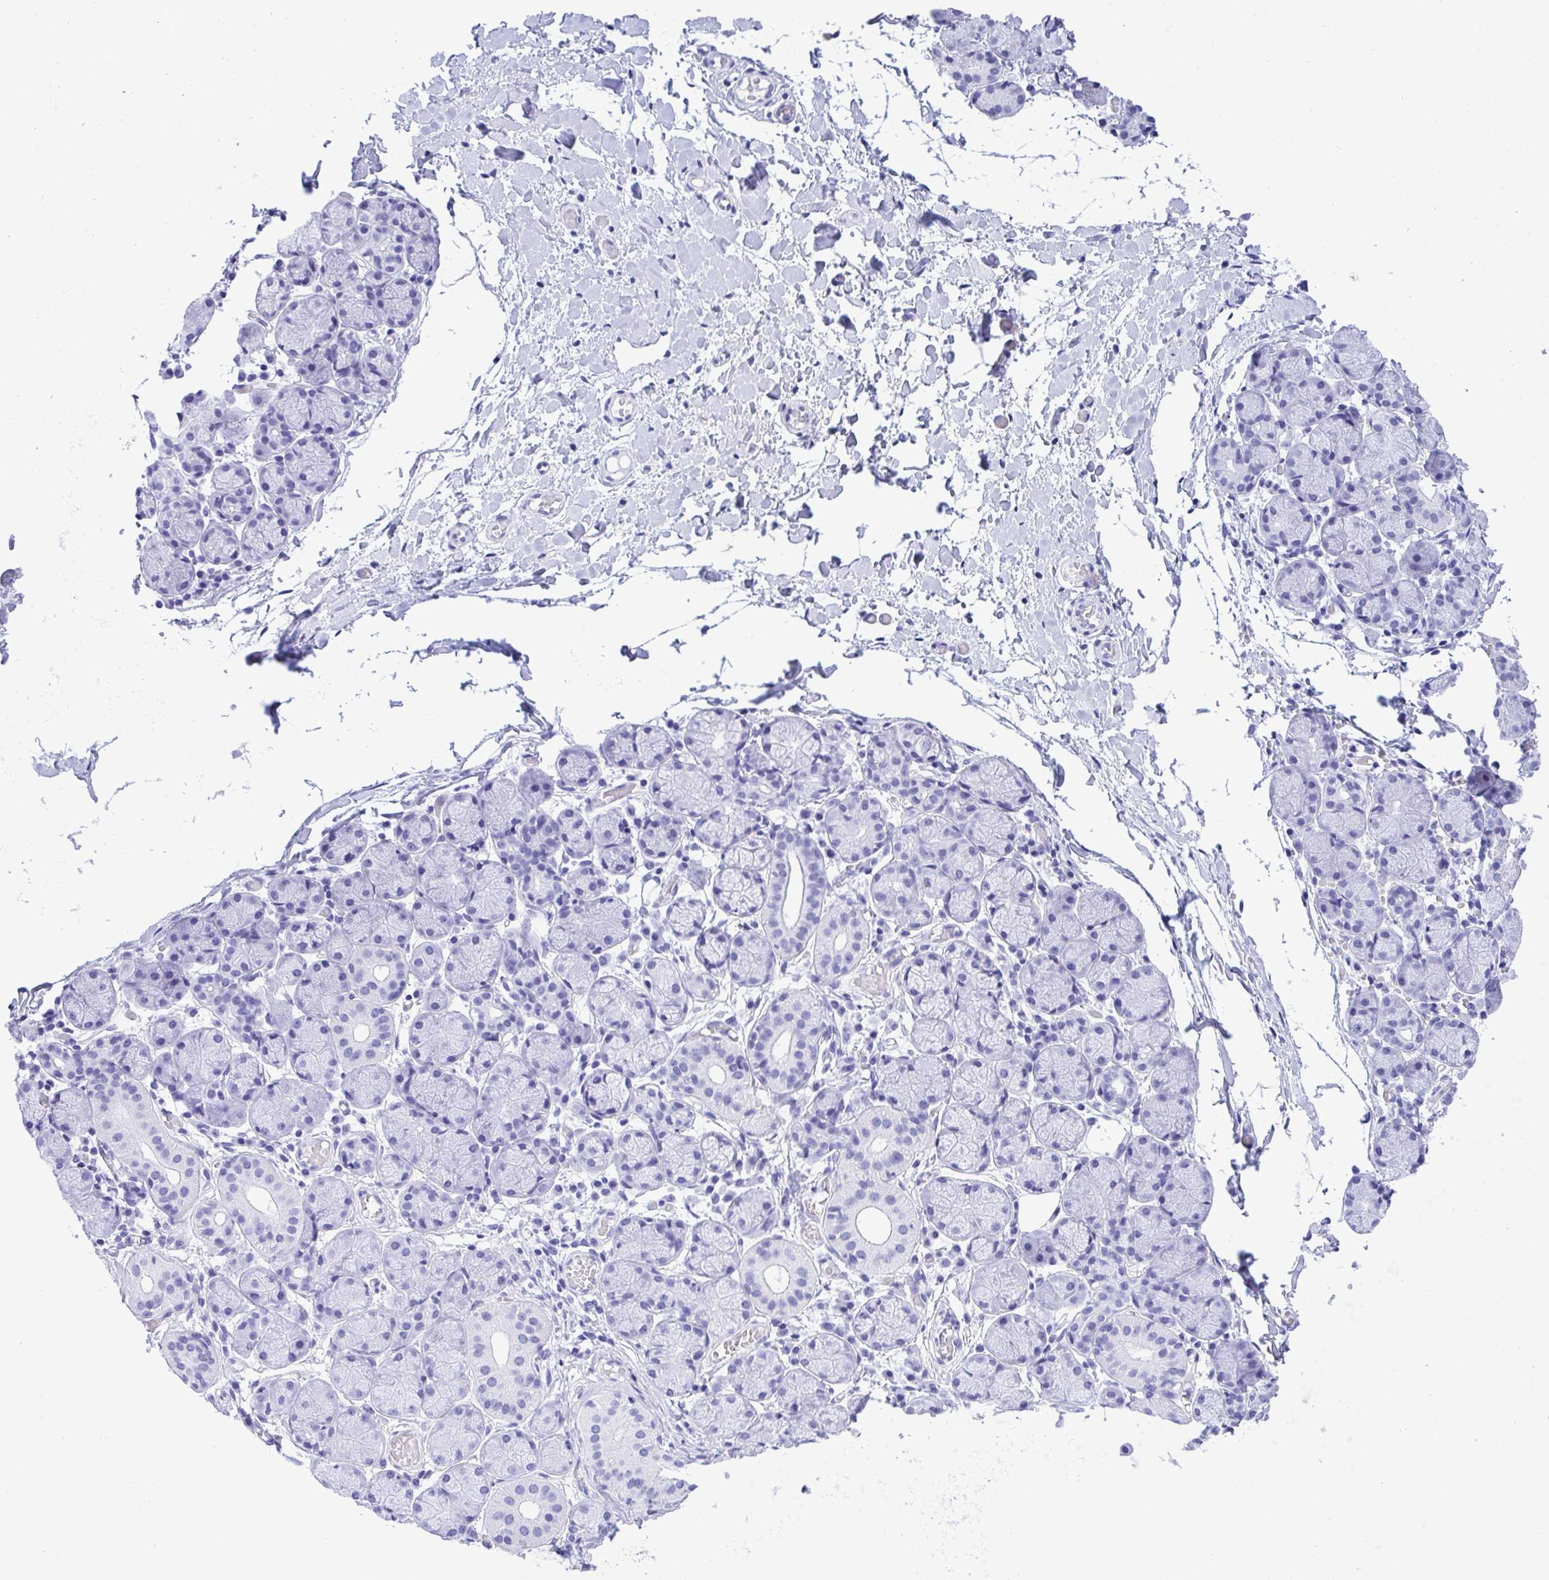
{"staining": {"intensity": "negative", "quantity": "none", "location": "none"}, "tissue": "salivary gland", "cell_type": "Glandular cells", "image_type": "normal", "snomed": [{"axis": "morphology", "description": "Normal tissue, NOS"}, {"axis": "topography", "description": "Salivary gland"}], "caption": "Immunohistochemistry of unremarkable human salivary gland demonstrates no positivity in glandular cells. (Stains: DAB immunohistochemistry with hematoxylin counter stain, Microscopy: brightfield microscopy at high magnification).", "gene": "THOP1", "patient": {"sex": "female", "age": 24}}